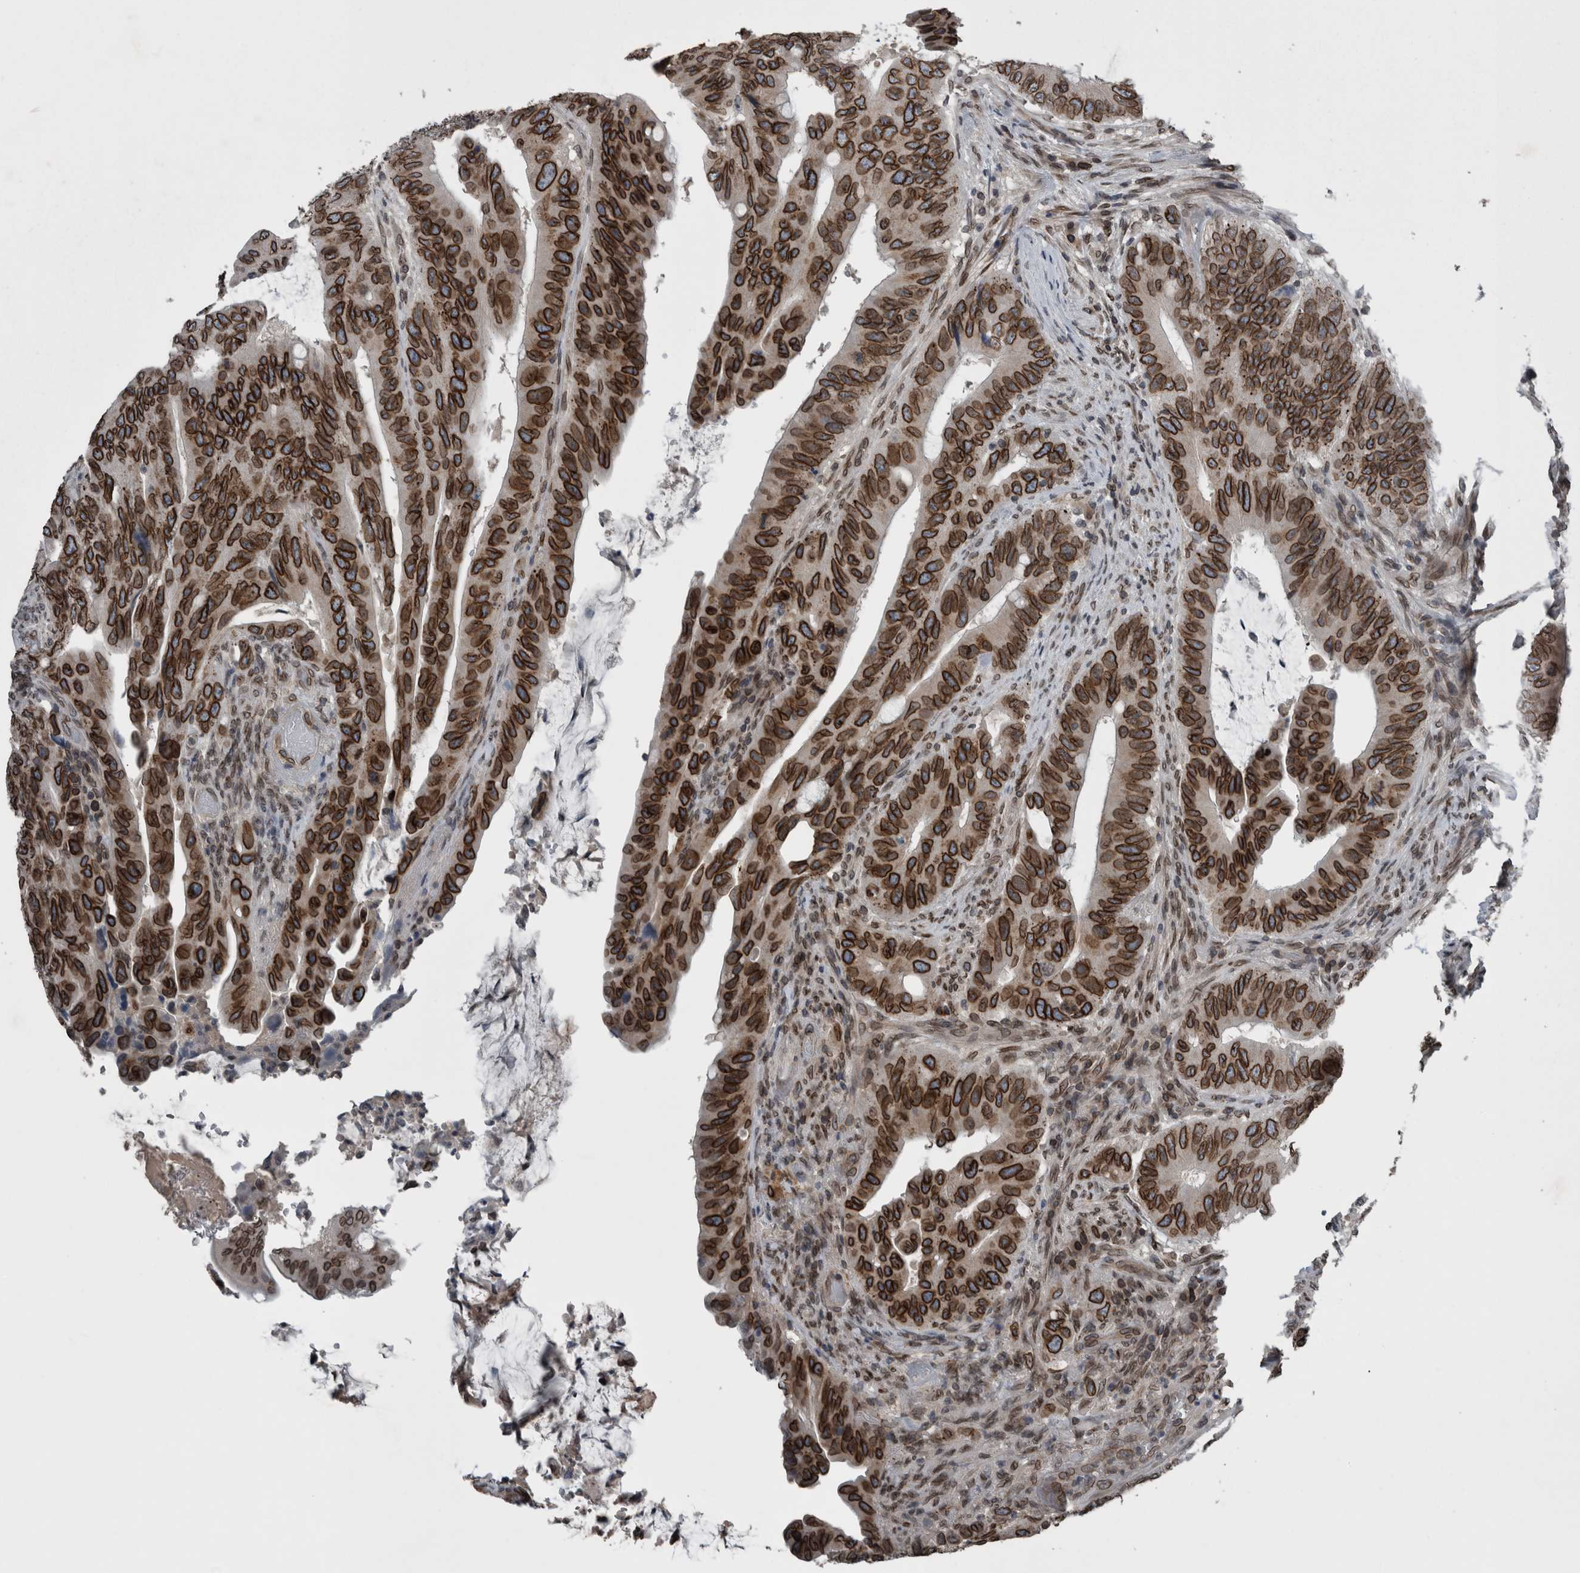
{"staining": {"intensity": "strong", "quantity": ">75%", "location": "cytoplasmic/membranous,nuclear"}, "tissue": "colorectal cancer", "cell_type": "Tumor cells", "image_type": "cancer", "snomed": [{"axis": "morphology", "description": "Adenocarcinoma, NOS"}, {"axis": "topography", "description": "Colon"}], "caption": "Protein staining of adenocarcinoma (colorectal) tissue demonstrates strong cytoplasmic/membranous and nuclear positivity in approximately >75% of tumor cells. Ihc stains the protein in brown and the nuclei are stained blue.", "gene": "RANBP2", "patient": {"sex": "male", "age": 71}}